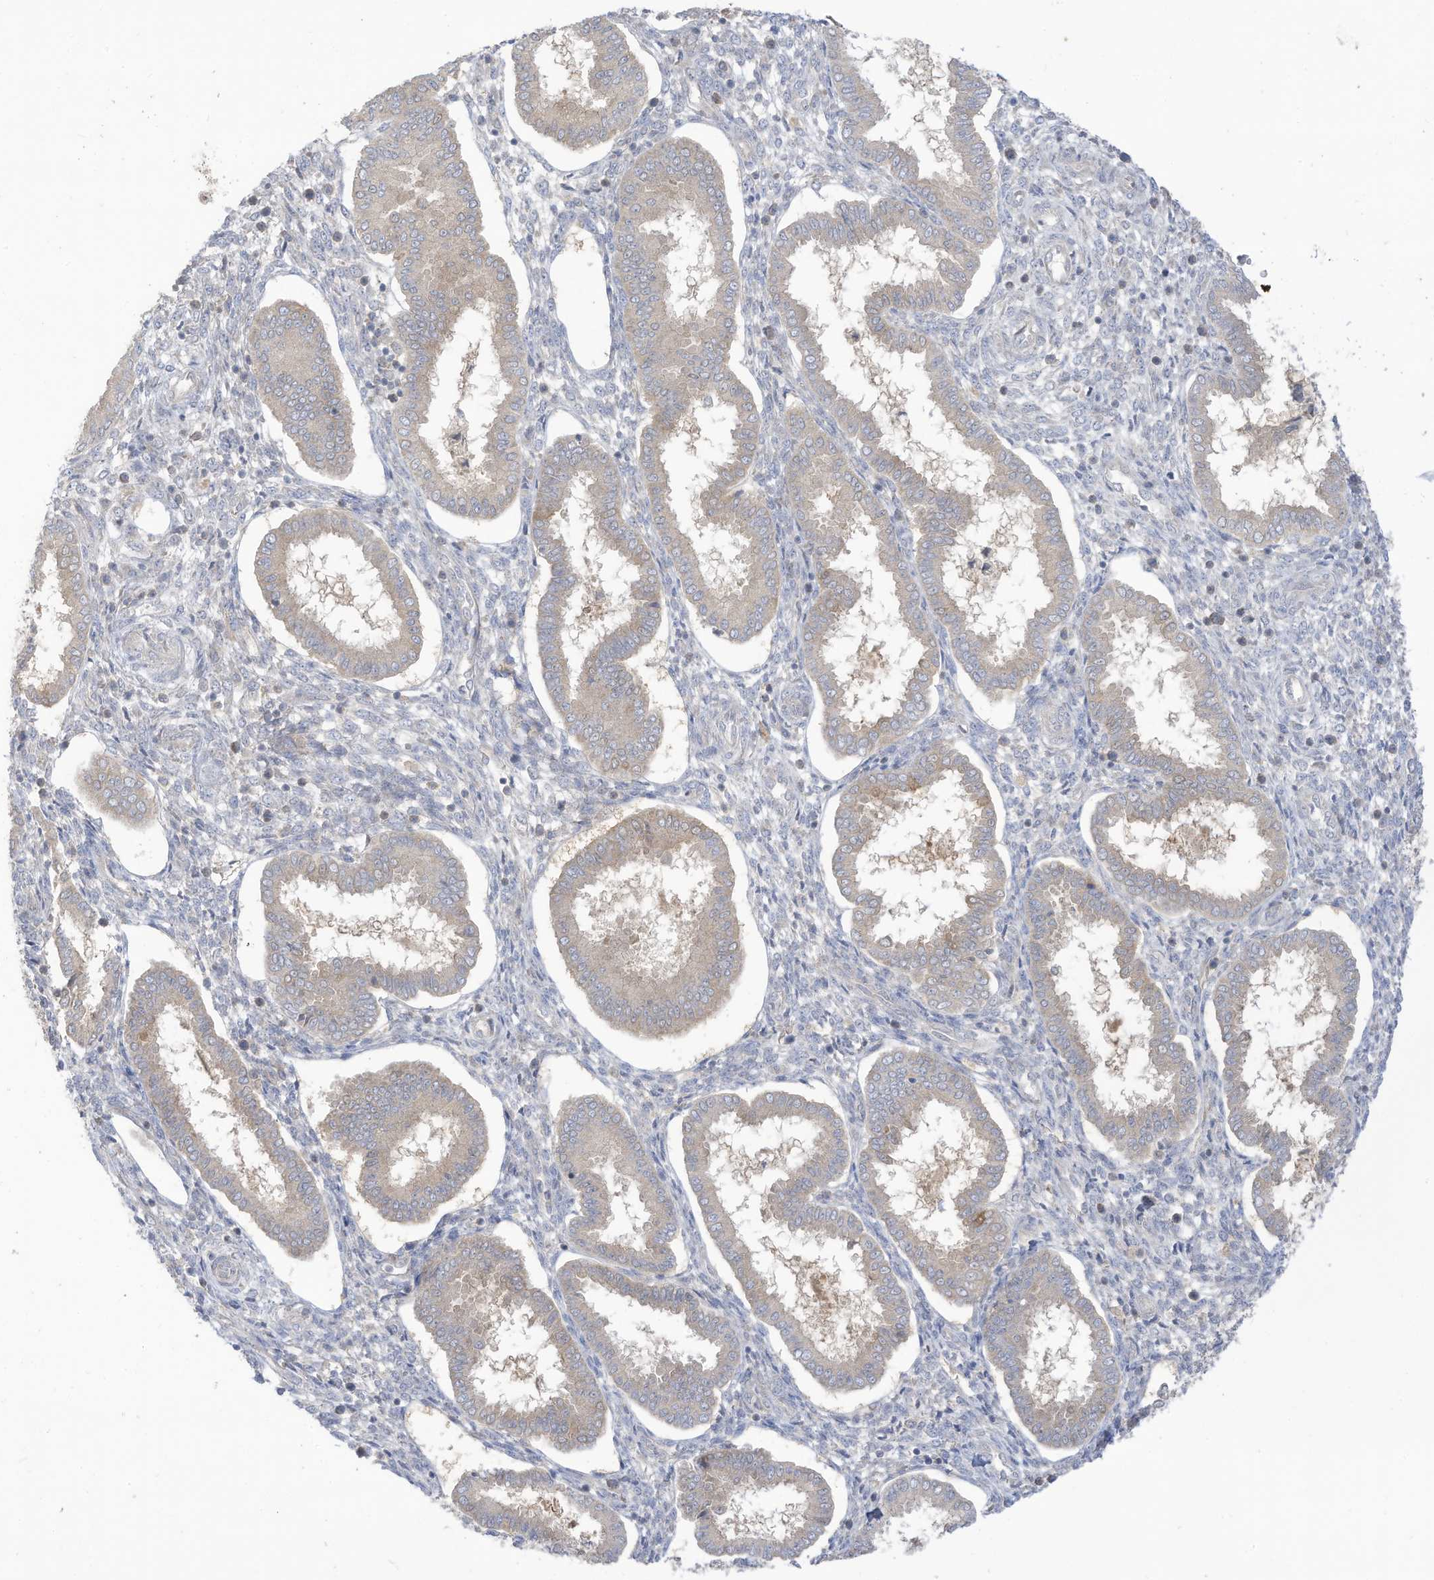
{"staining": {"intensity": "negative", "quantity": "none", "location": "none"}, "tissue": "endometrium", "cell_type": "Cells in endometrial stroma", "image_type": "normal", "snomed": [{"axis": "morphology", "description": "Normal tissue, NOS"}, {"axis": "topography", "description": "Endometrium"}], "caption": "DAB (3,3'-diaminobenzidine) immunohistochemical staining of normal human endometrium displays no significant staining in cells in endometrial stroma.", "gene": "LRRN2", "patient": {"sex": "female", "age": 24}}